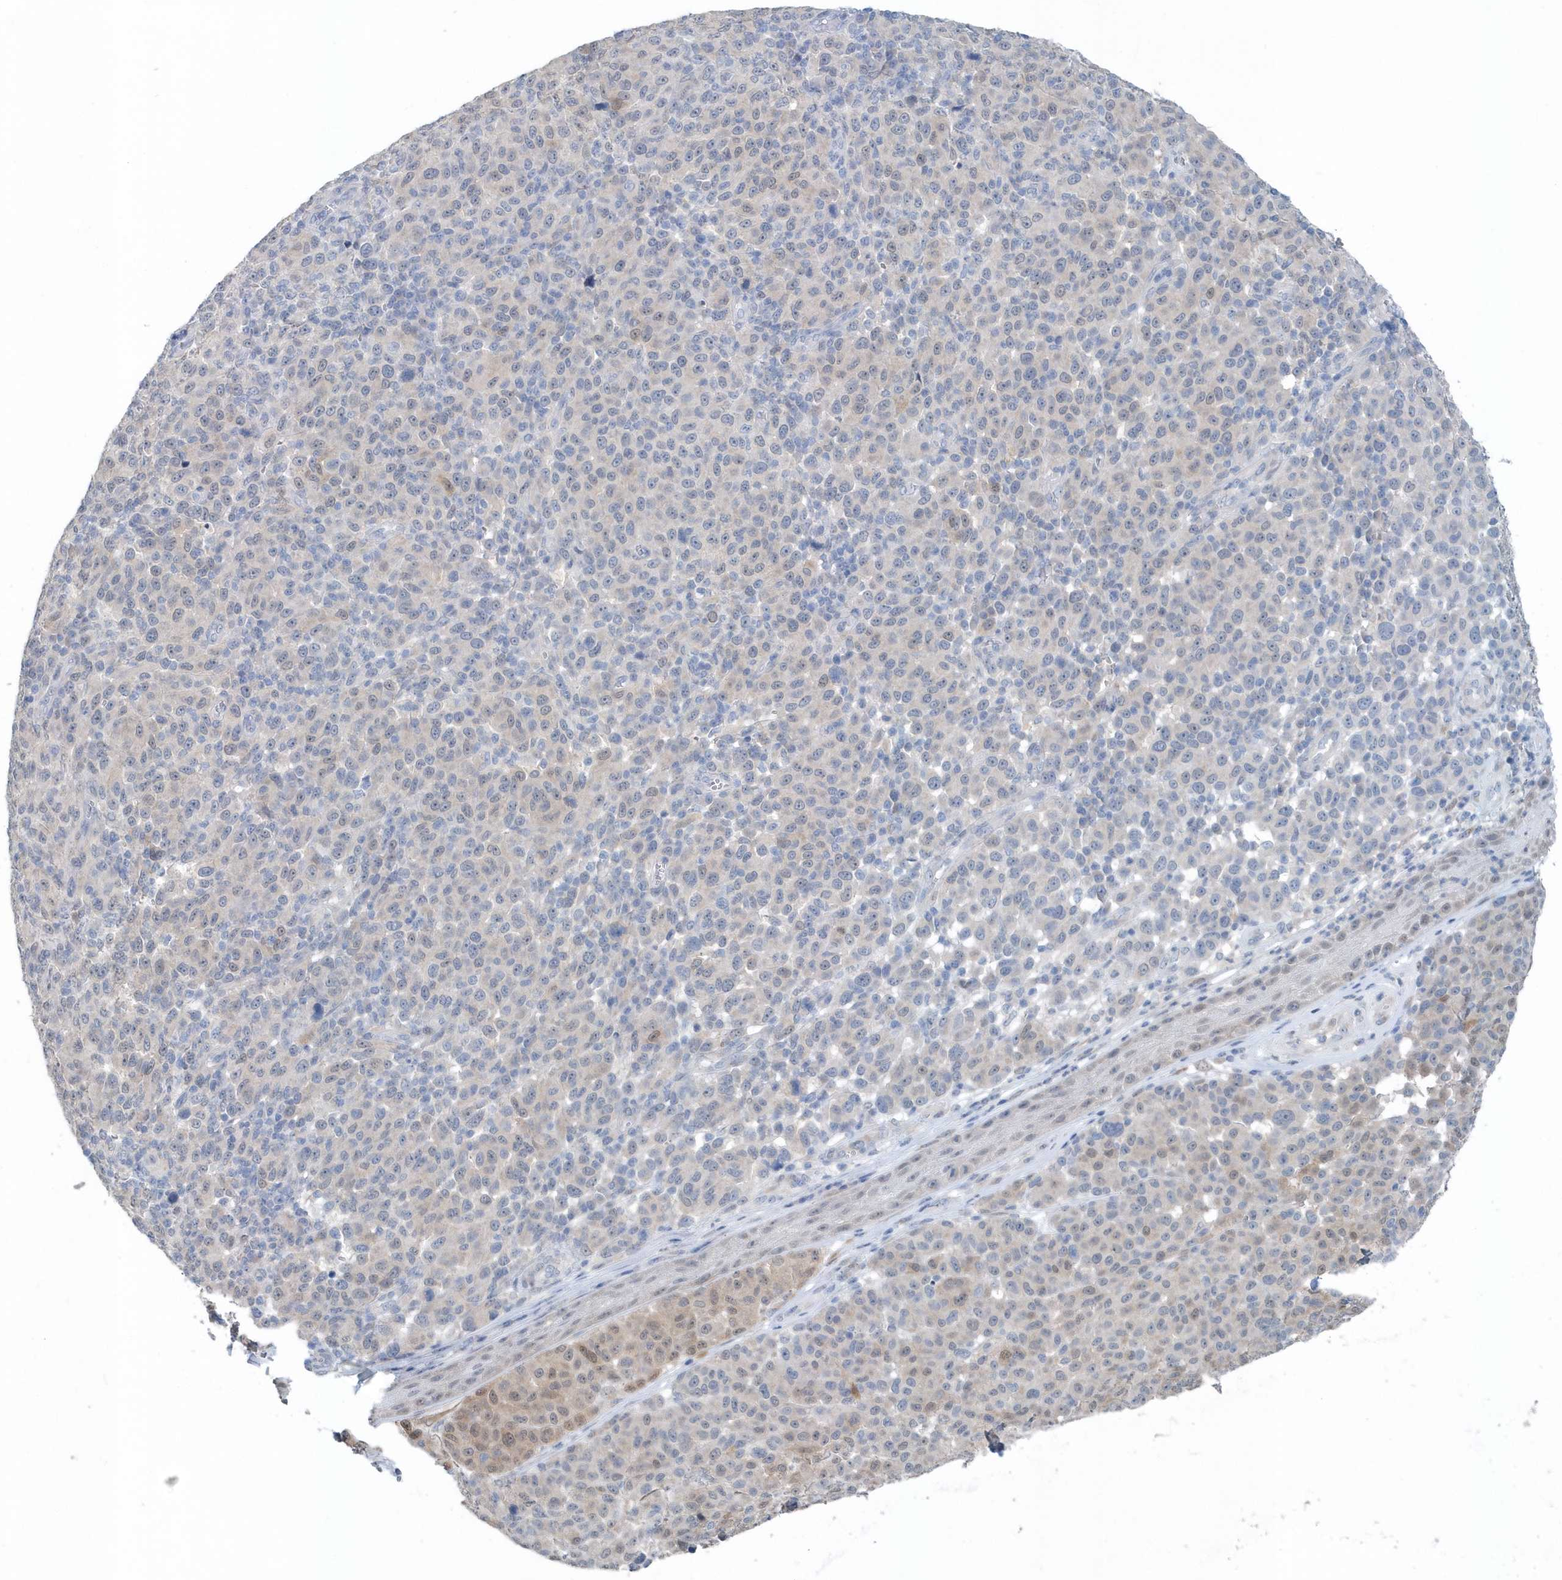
{"staining": {"intensity": "weak", "quantity": "<25%", "location": "cytoplasmic/membranous,nuclear"}, "tissue": "melanoma", "cell_type": "Tumor cells", "image_type": "cancer", "snomed": [{"axis": "morphology", "description": "Malignant melanoma, NOS"}, {"axis": "topography", "description": "Skin"}], "caption": "The image displays no staining of tumor cells in melanoma. (DAB (3,3'-diaminobenzidine) immunohistochemistry (IHC) visualized using brightfield microscopy, high magnification).", "gene": "PFN2", "patient": {"sex": "male", "age": 49}}